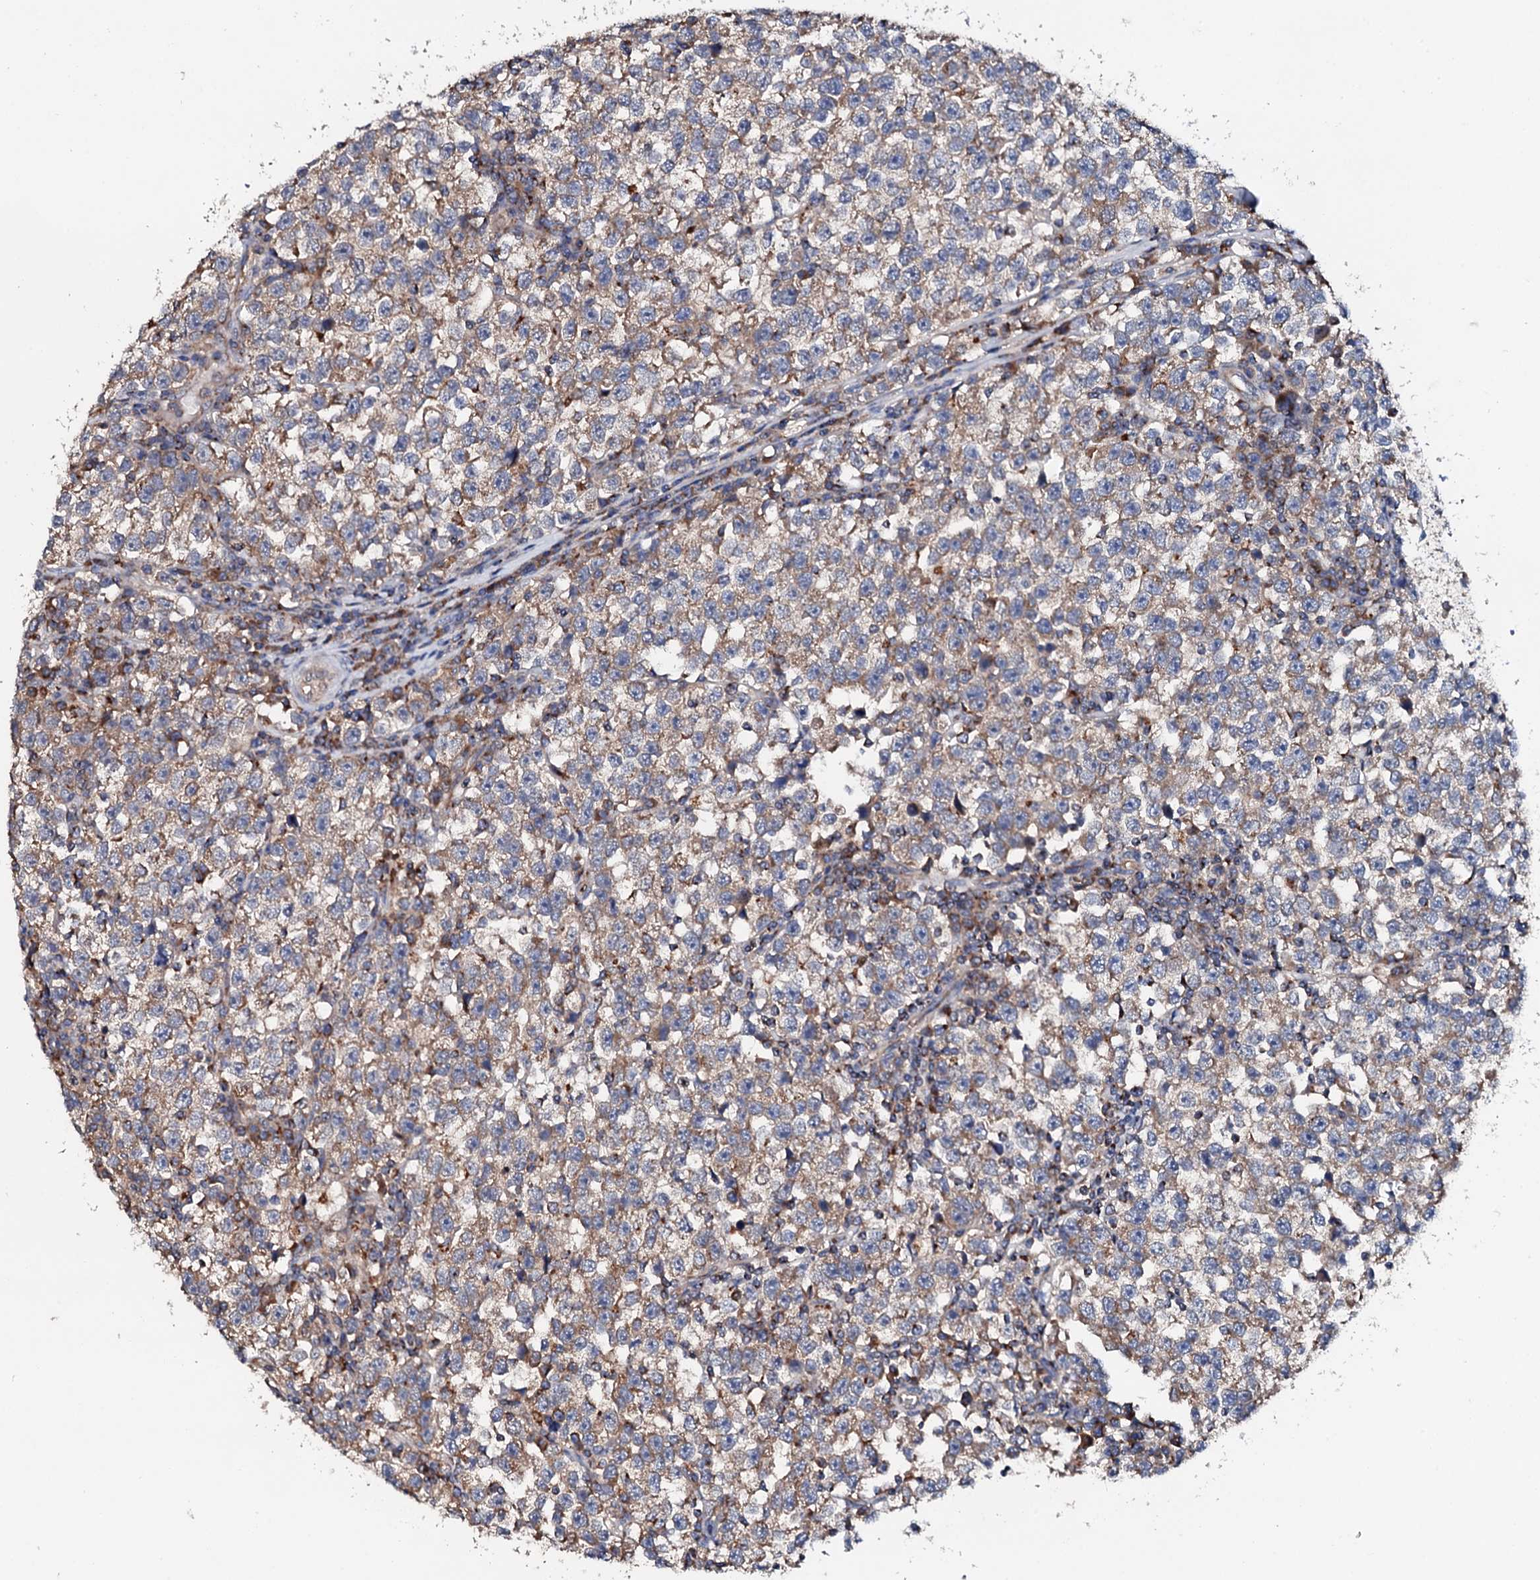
{"staining": {"intensity": "weak", "quantity": "25%-75%", "location": "cytoplasmic/membranous"}, "tissue": "testis cancer", "cell_type": "Tumor cells", "image_type": "cancer", "snomed": [{"axis": "morphology", "description": "Normal tissue, NOS"}, {"axis": "morphology", "description": "Seminoma, NOS"}, {"axis": "topography", "description": "Testis"}], "caption": "Testis cancer (seminoma) stained for a protein (brown) shows weak cytoplasmic/membranous positive expression in approximately 25%-75% of tumor cells.", "gene": "ST3GAL1", "patient": {"sex": "male", "age": 43}}